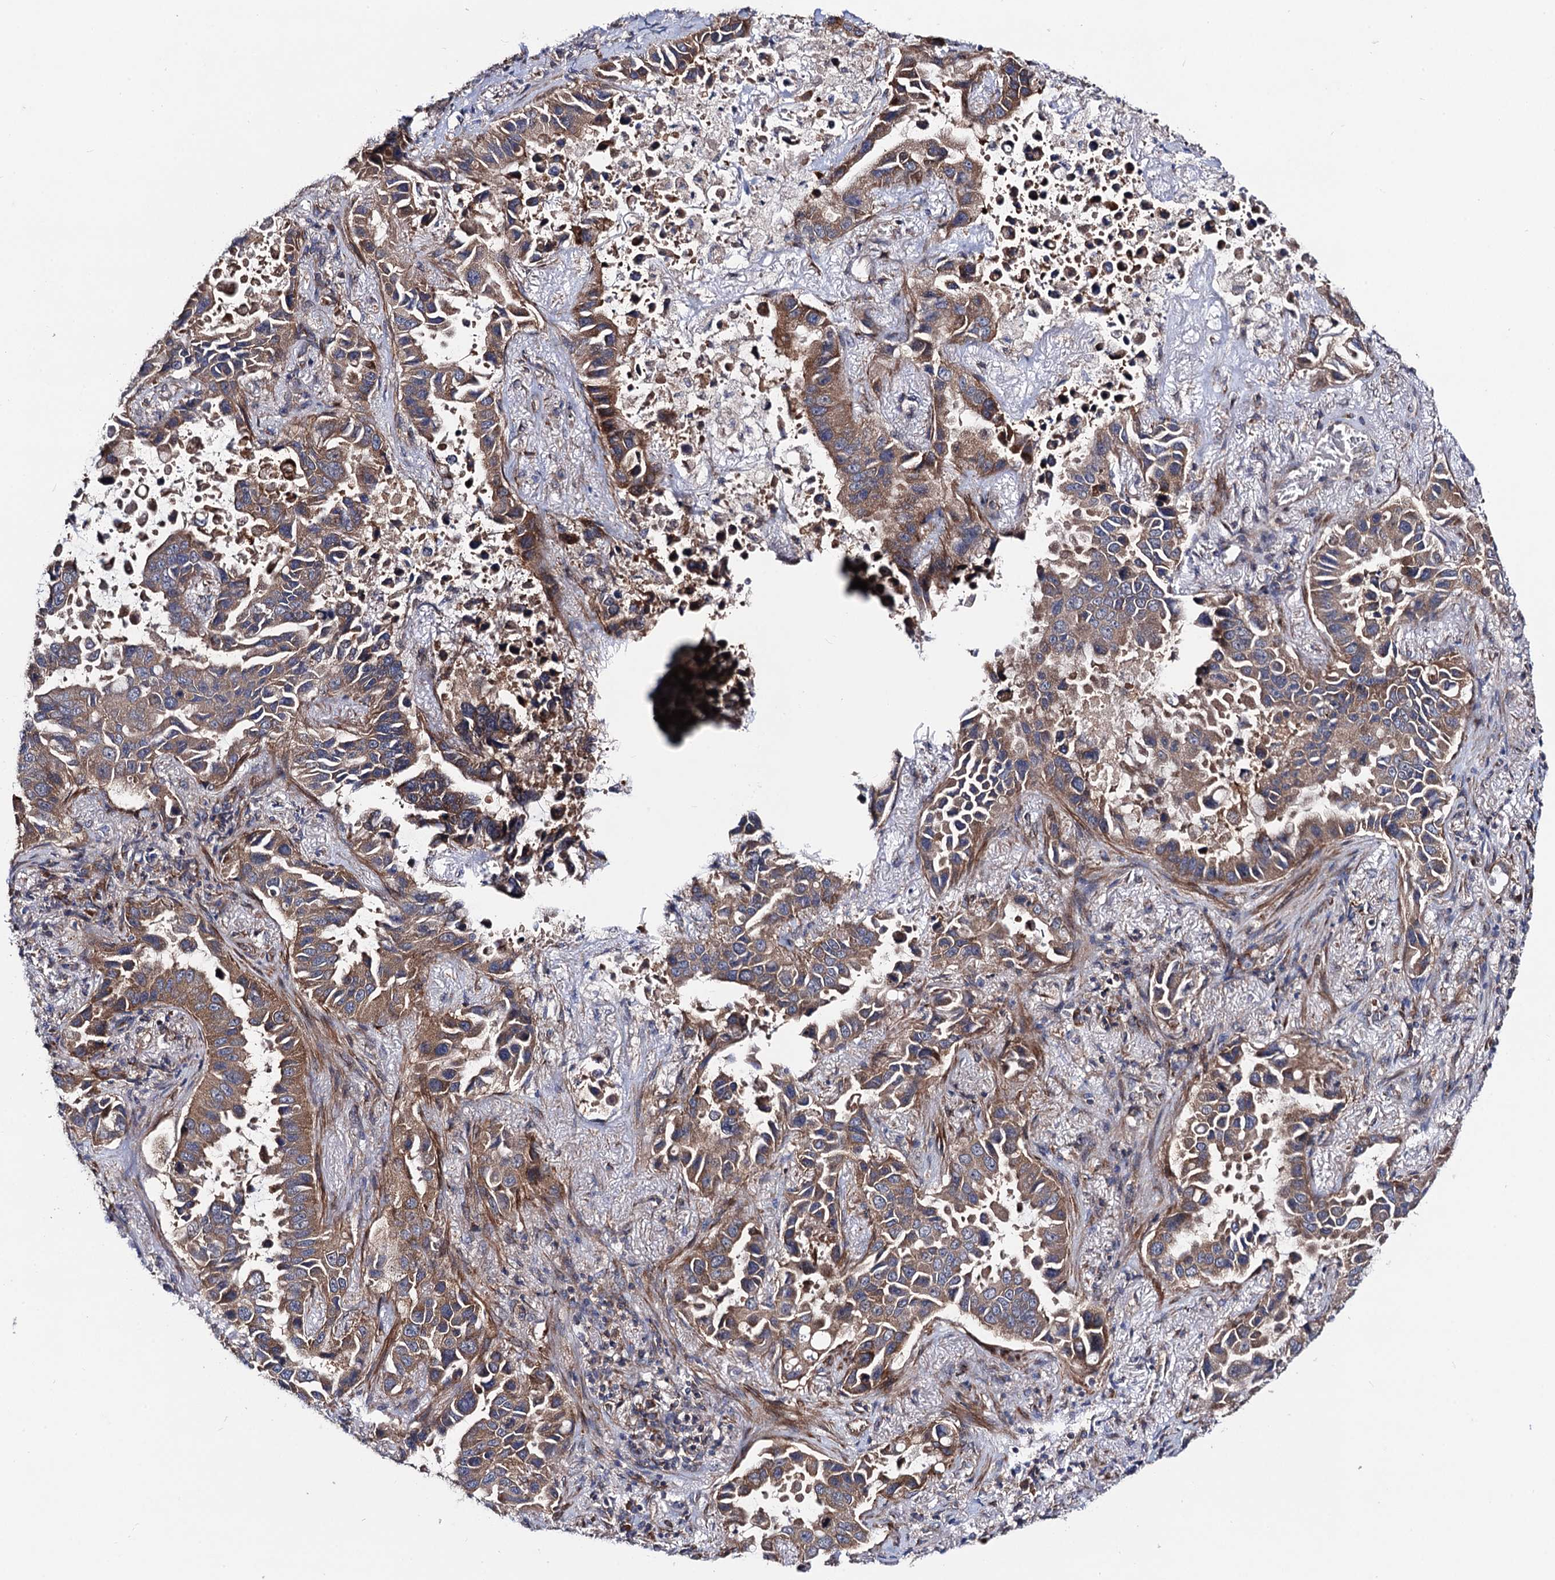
{"staining": {"intensity": "moderate", "quantity": ">75%", "location": "cytoplasmic/membranous"}, "tissue": "lung cancer", "cell_type": "Tumor cells", "image_type": "cancer", "snomed": [{"axis": "morphology", "description": "Adenocarcinoma, NOS"}, {"axis": "topography", "description": "Lung"}], "caption": "Immunohistochemical staining of human lung cancer exhibits medium levels of moderate cytoplasmic/membranous protein staining in approximately >75% of tumor cells.", "gene": "DYDC1", "patient": {"sex": "male", "age": 64}}